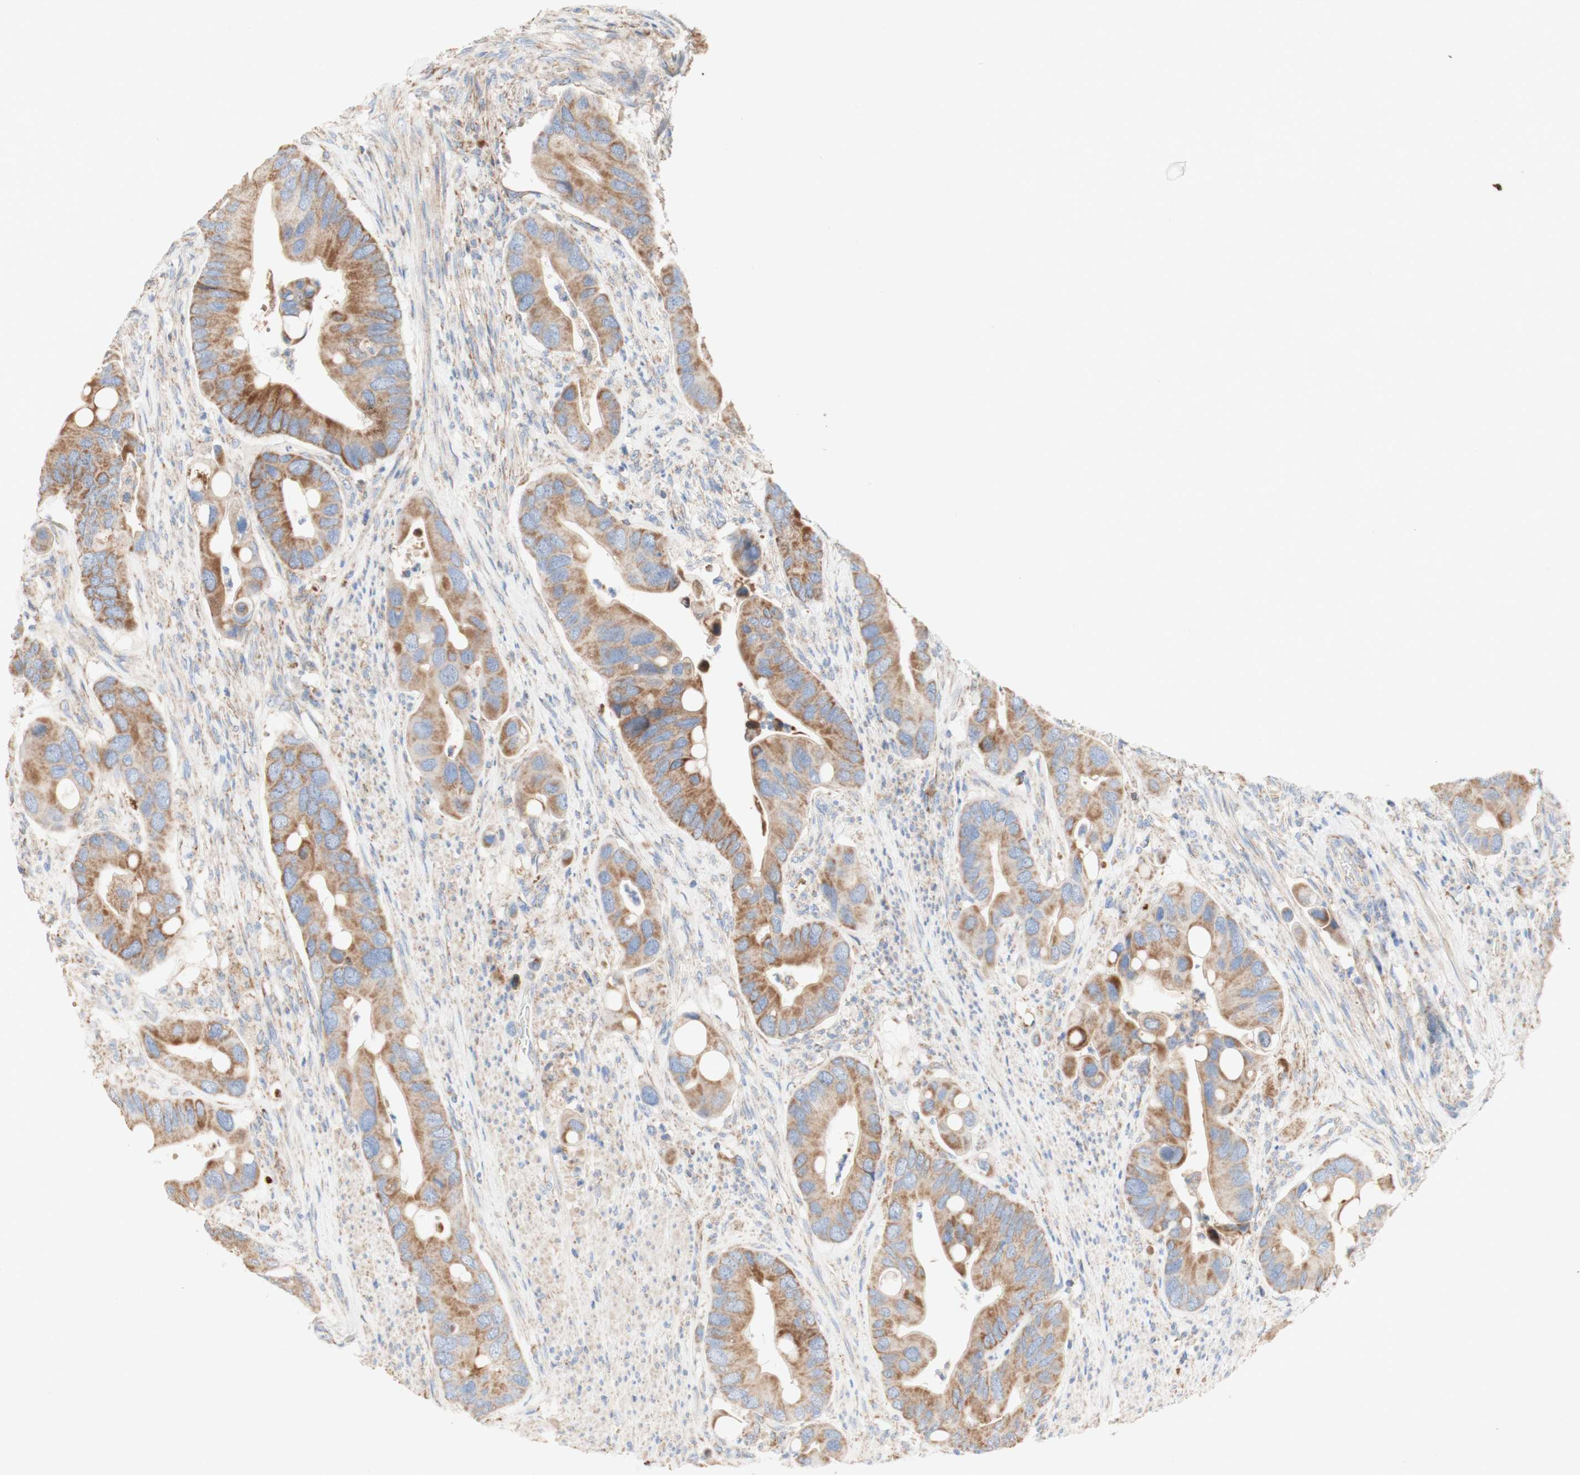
{"staining": {"intensity": "moderate", "quantity": ">75%", "location": "cytoplasmic/membranous"}, "tissue": "colorectal cancer", "cell_type": "Tumor cells", "image_type": "cancer", "snomed": [{"axis": "morphology", "description": "Adenocarcinoma, NOS"}, {"axis": "topography", "description": "Rectum"}], "caption": "Tumor cells reveal medium levels of moderate cytoplasmic/membranous expression in approximately >75% of cells in human colorectal adenocarcinoma.", "gene": "SDHB", "patient": {"sex": "female", "age": 57}}